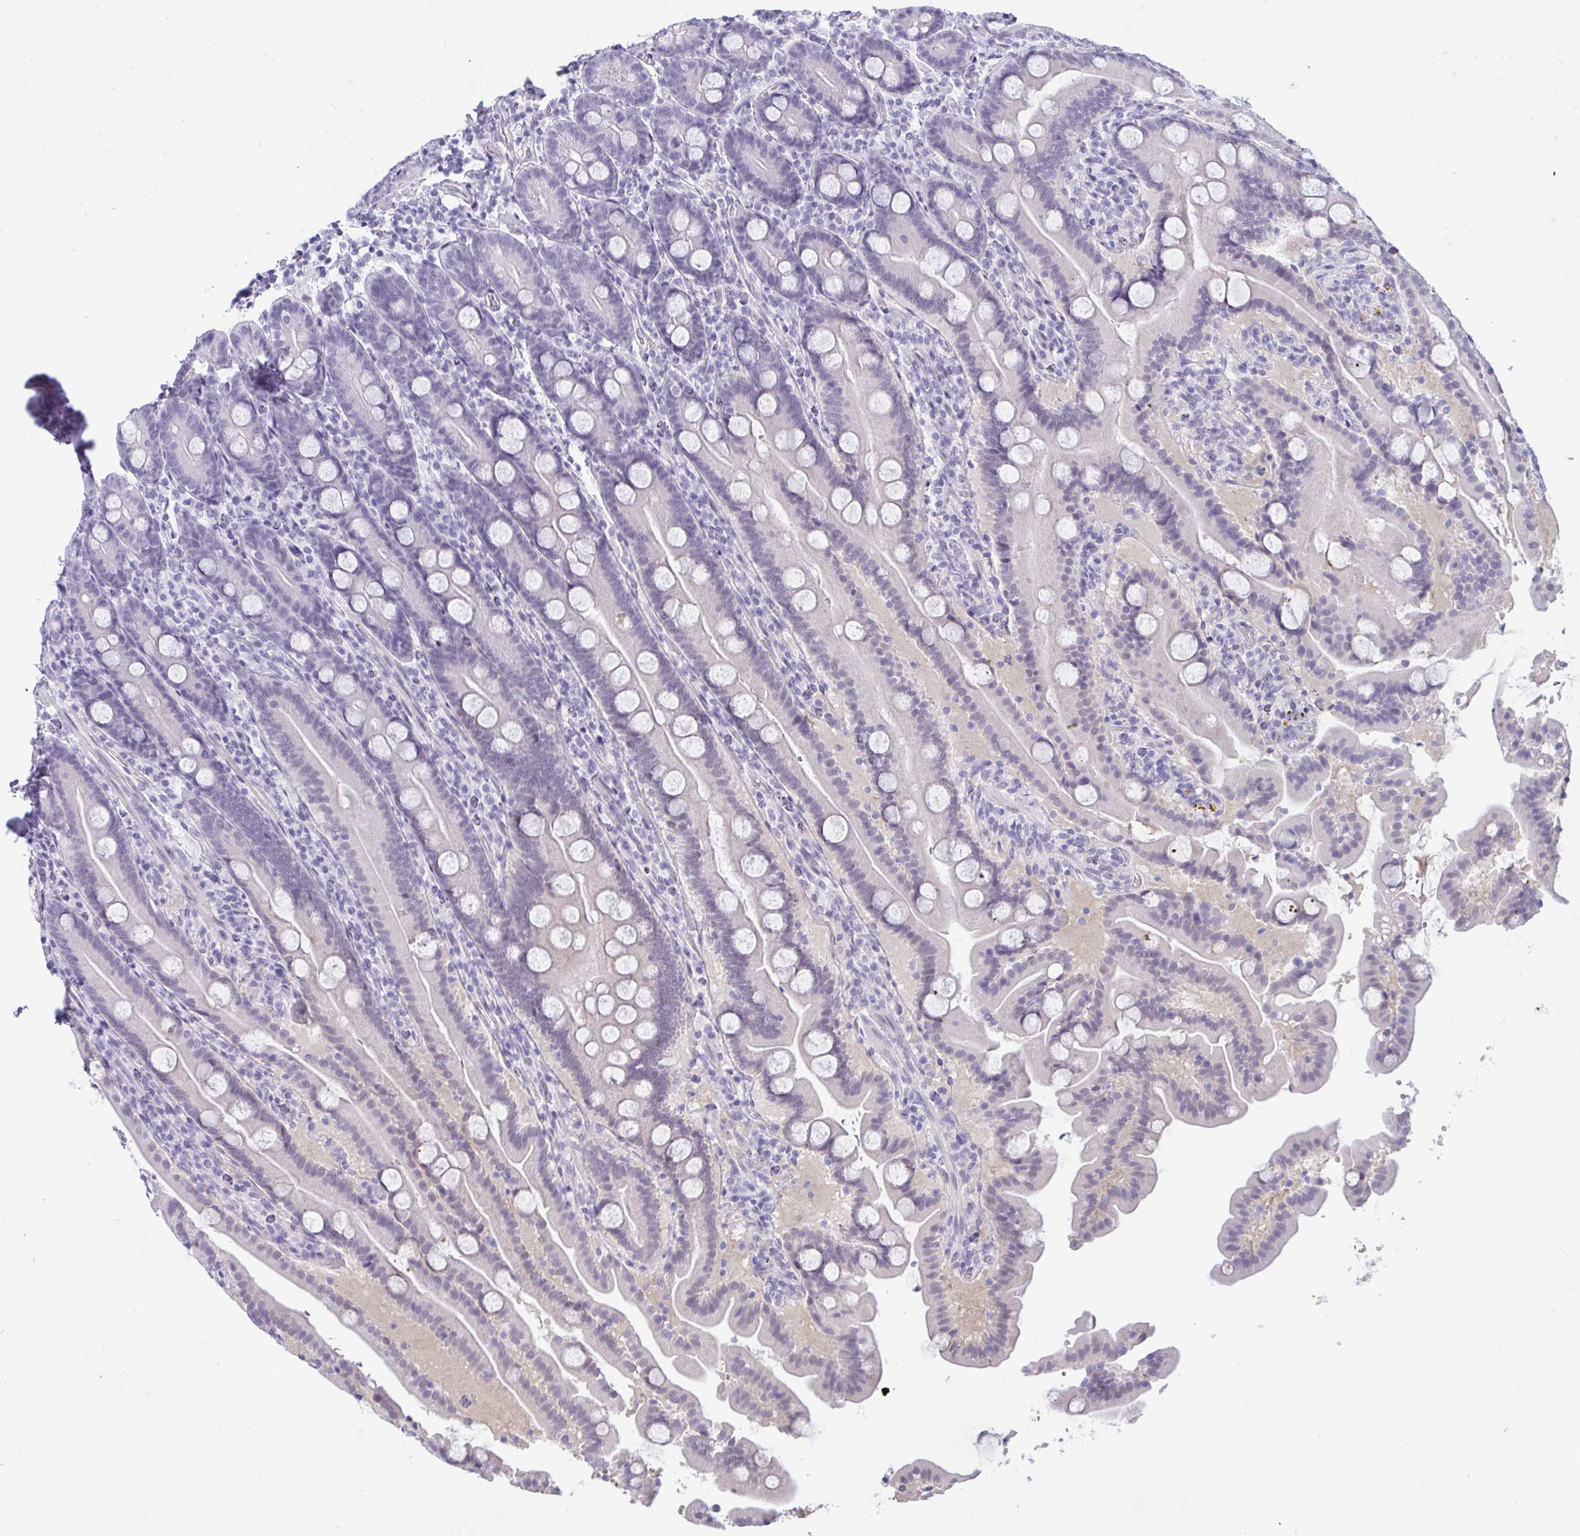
{"staining": {"intensity": "negative", "quantity": "none", "location": "none"}, "tissue": "duodenum", "cell_type": "Glandular cells", "image_type": "normal", "snomed": [{"axis": "morphology", "description": "Normal tissue, NOS"}, {"axis": "topography", "description": "Duodenum"}], "caption": "An immunohistochemistry (IHC) photomicrograph of unremarkable duodenum is shown. There is no staining in glandular cells of duodenum.", "gene": "PRDM9", "patient": {"sex": "male", "age": 55}}